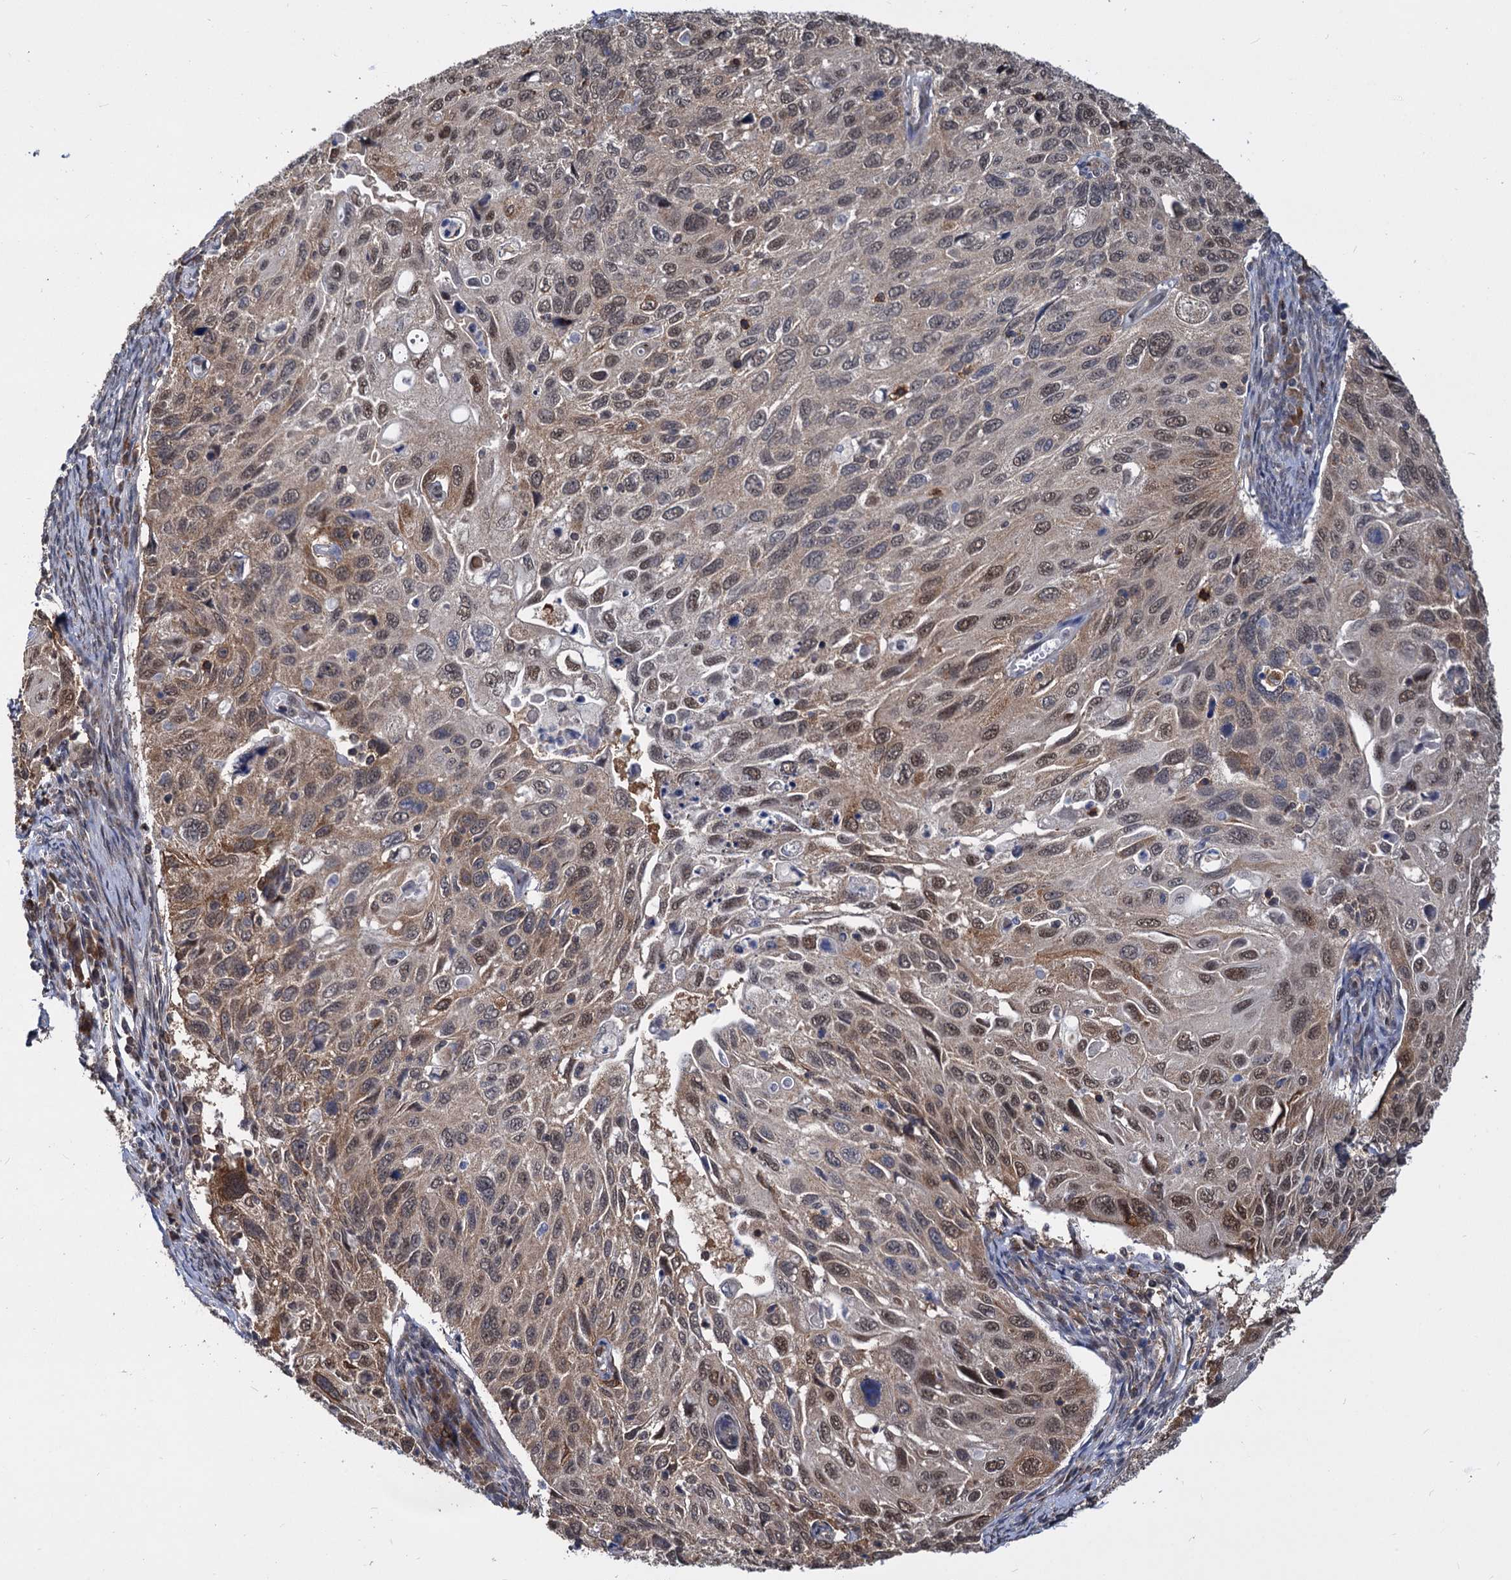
{"staining": {"intensity": "moderate", "quantity": ">75%", "location": "nuclear"}, "tissue": "cervical cancer", "cell_type": "Tumor cells", "image_type": "cancer", "snomed": [{"axis": "morphology", "description": "Squamous cell carcinoma, NOS"}, {"axis": "topography", "description": "Cervix"}], "caption": "Immunohistochemistry staining of cervical cancer (squamous cell carcinoma), which displays medium levels of moderate nuclear expression in approximately >75% of tumor cells indicating moderate nuclear protein expression. The staining was performed using DAB (brown) for protein detection and nuclei were counterstained in hematoxylin (blue).", "gene": "PSMD4", "patient": {"sex": "female", "age": 70}}